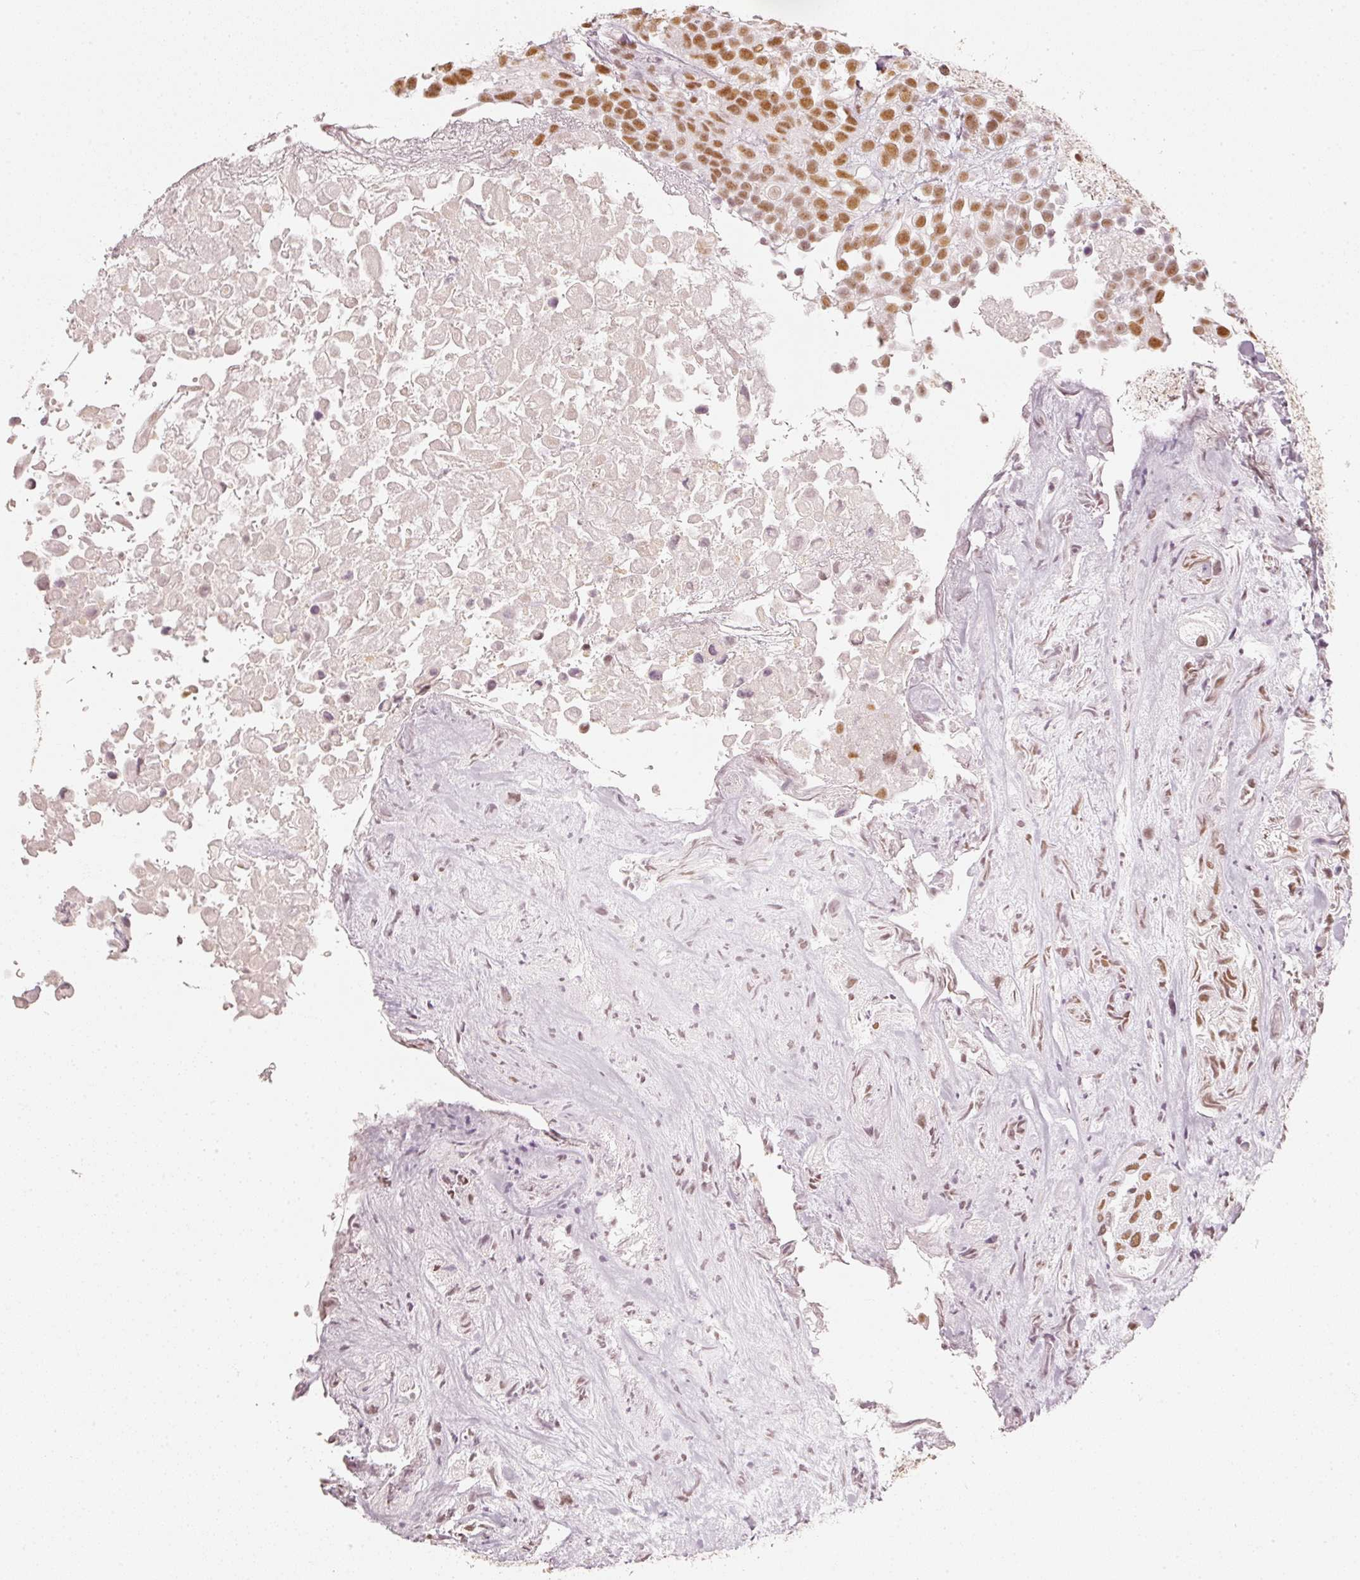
{"staining": {"intensity": "moderate", "quantity": ">75%", "location": "nuclear"}, "tissue": "urothelial cancer", "cell_type": "Tumor cells", "image_type": "cancer", "snomed": [{"axis": "morphology", "description": "Urothelial carcinoma, High grade"}, {"axis": "topography", "description": "Urinary bladder"}], "caption": "Tumor cells reveal medium levels of moderate nuclear positivity in about >75% of cells in high-grade urothelial carcinoma.", "gene": "PPP1R10", "patient": {"sex": "male", "age": 56}}